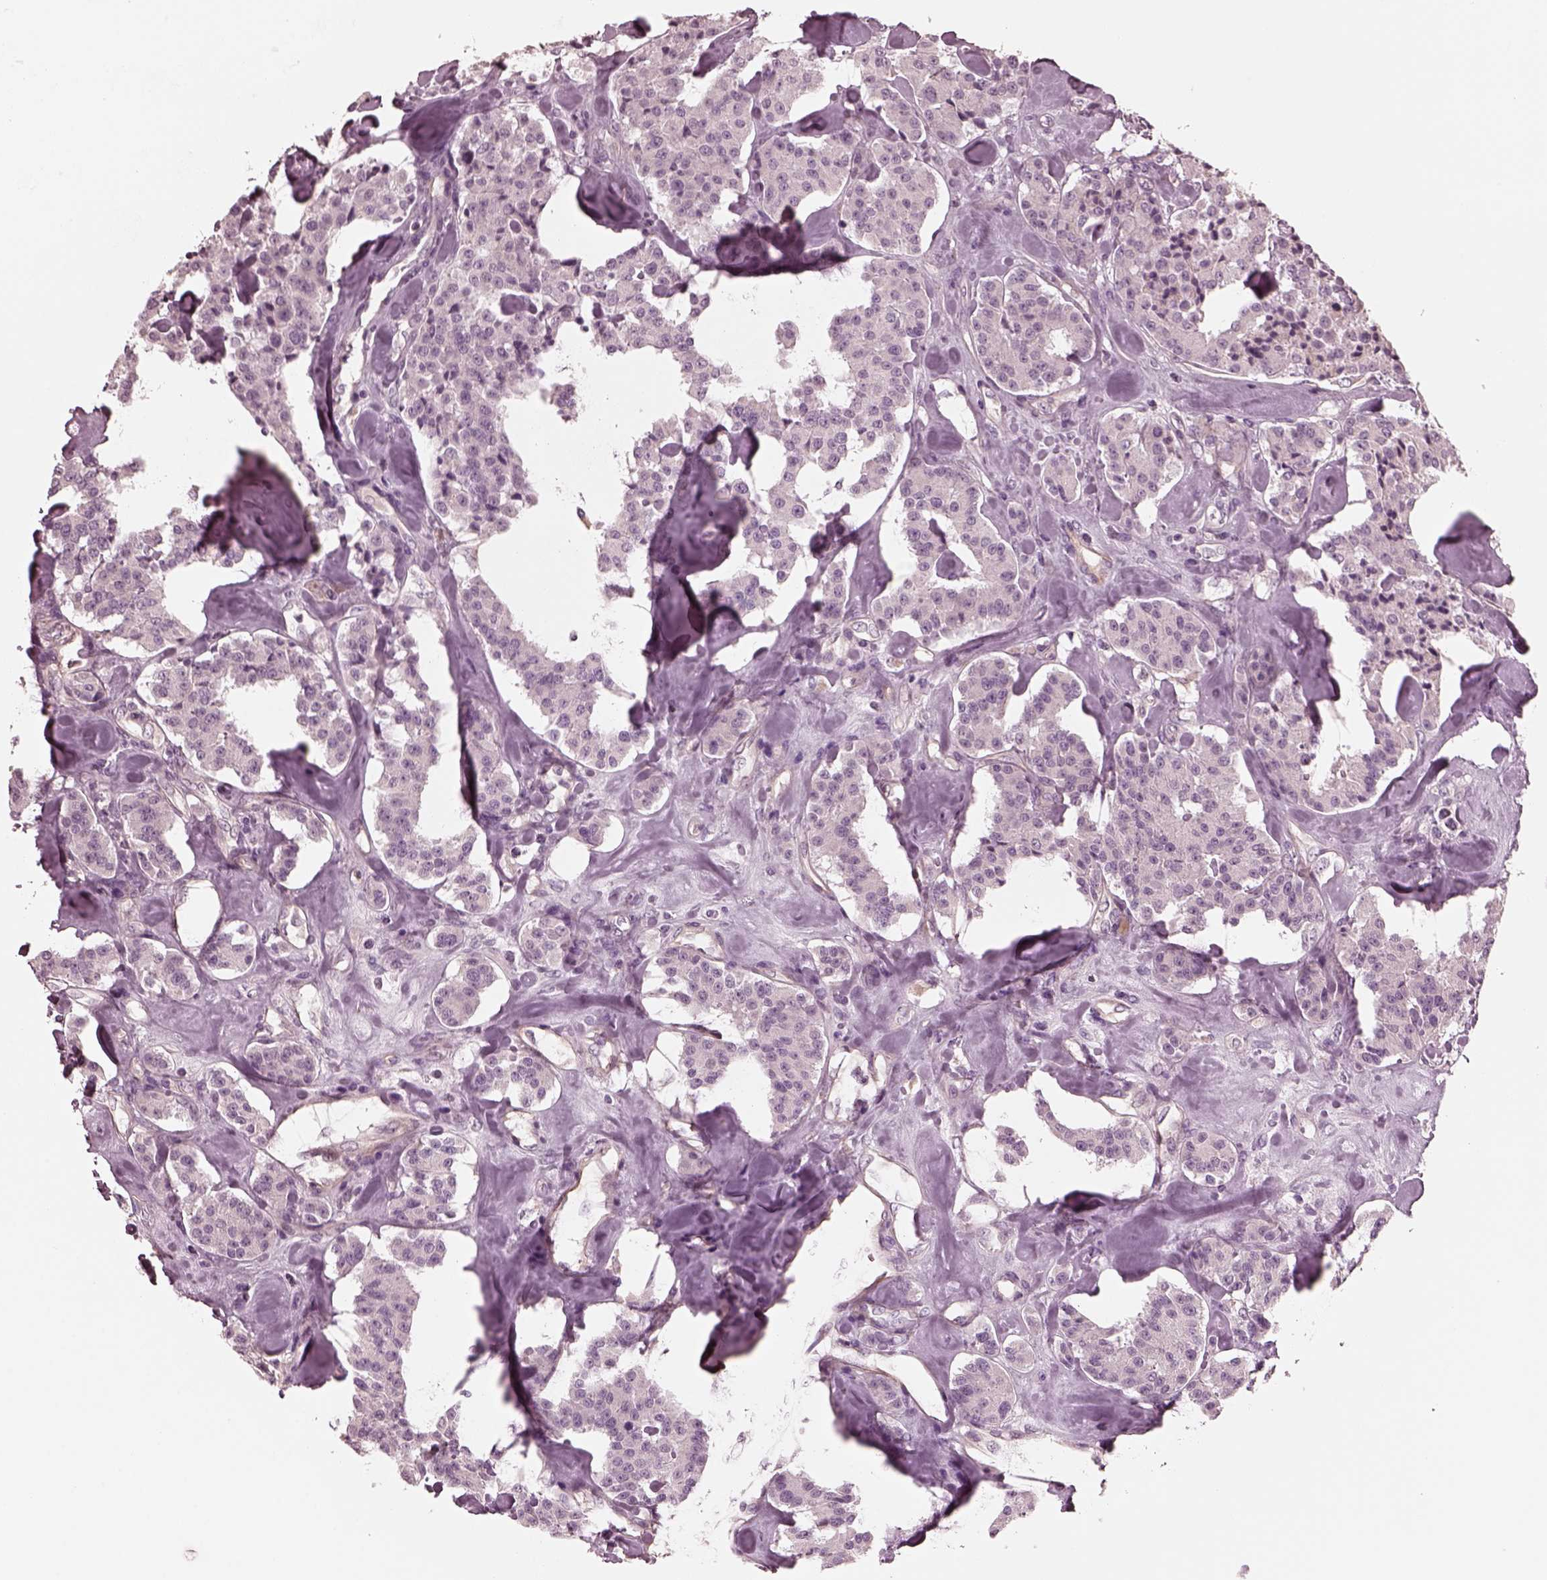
{"staining": {"intensity": "negative", "quantity": "none", "location": "none"}, "tissue": "carcinoid", "cell_type": "Tumor cells", "image_type": "cancer", "snomed": [{"axis": "morphology", "description": "Carcinoid, malignant, NOS"}, {"axis": "topography", "description": "Pancreas"}], "caption": "A micrograph of carcinoid stained for a protein reveals no brown staining in tumor cells. (Stains: DAB (3,3'-diaminobenzidine) IHC with hematoxylin counter stain, Microscopy: brightfield microscopy at high magnification).", "gene": "KIF6", "patient": {"sex": "male", "age": 41}}